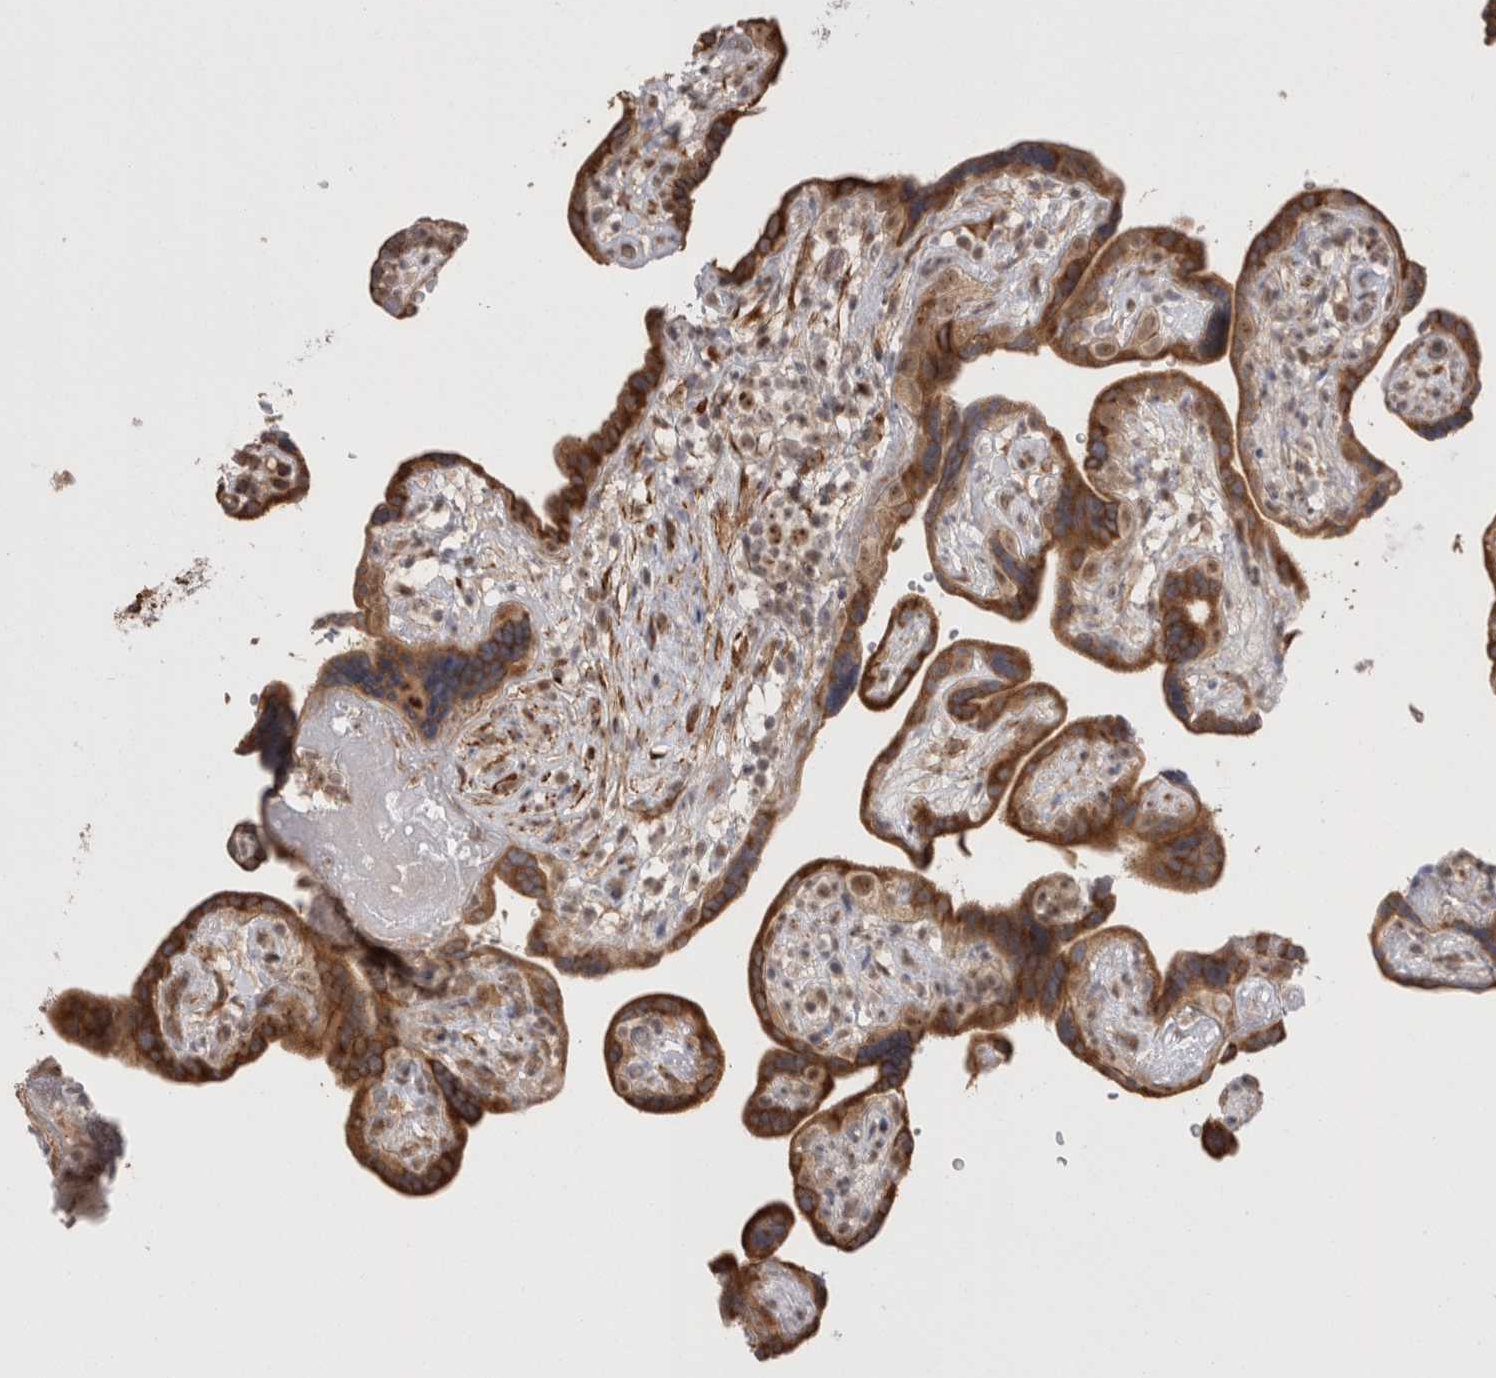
{"staining": {"intensity": "moderate", "quantity": ">75%", "location": "cytoplasmic/membranous,nuclear"}, "tissue": "placenta", "cell_type": "Decidual cells", "image_type": "normal", "snomed": [{"axis": "morphology", "description": "Normal tissue, NOS"}, {"axis": "topography", "description": "Placenta"}], "caption": "Immunohistochemistry (DAB) staining of benign human placenta reveals moderate cytoplasmic/membranous,nuclear protein expression in about >75% of decidual cells. (DAB (3,3'-diaminobenzidine) IHC, brown staining for protein, blue staining for nuclei).", "gene": "EXOSC4", "patient": {"sex": "female", "age": 30}}